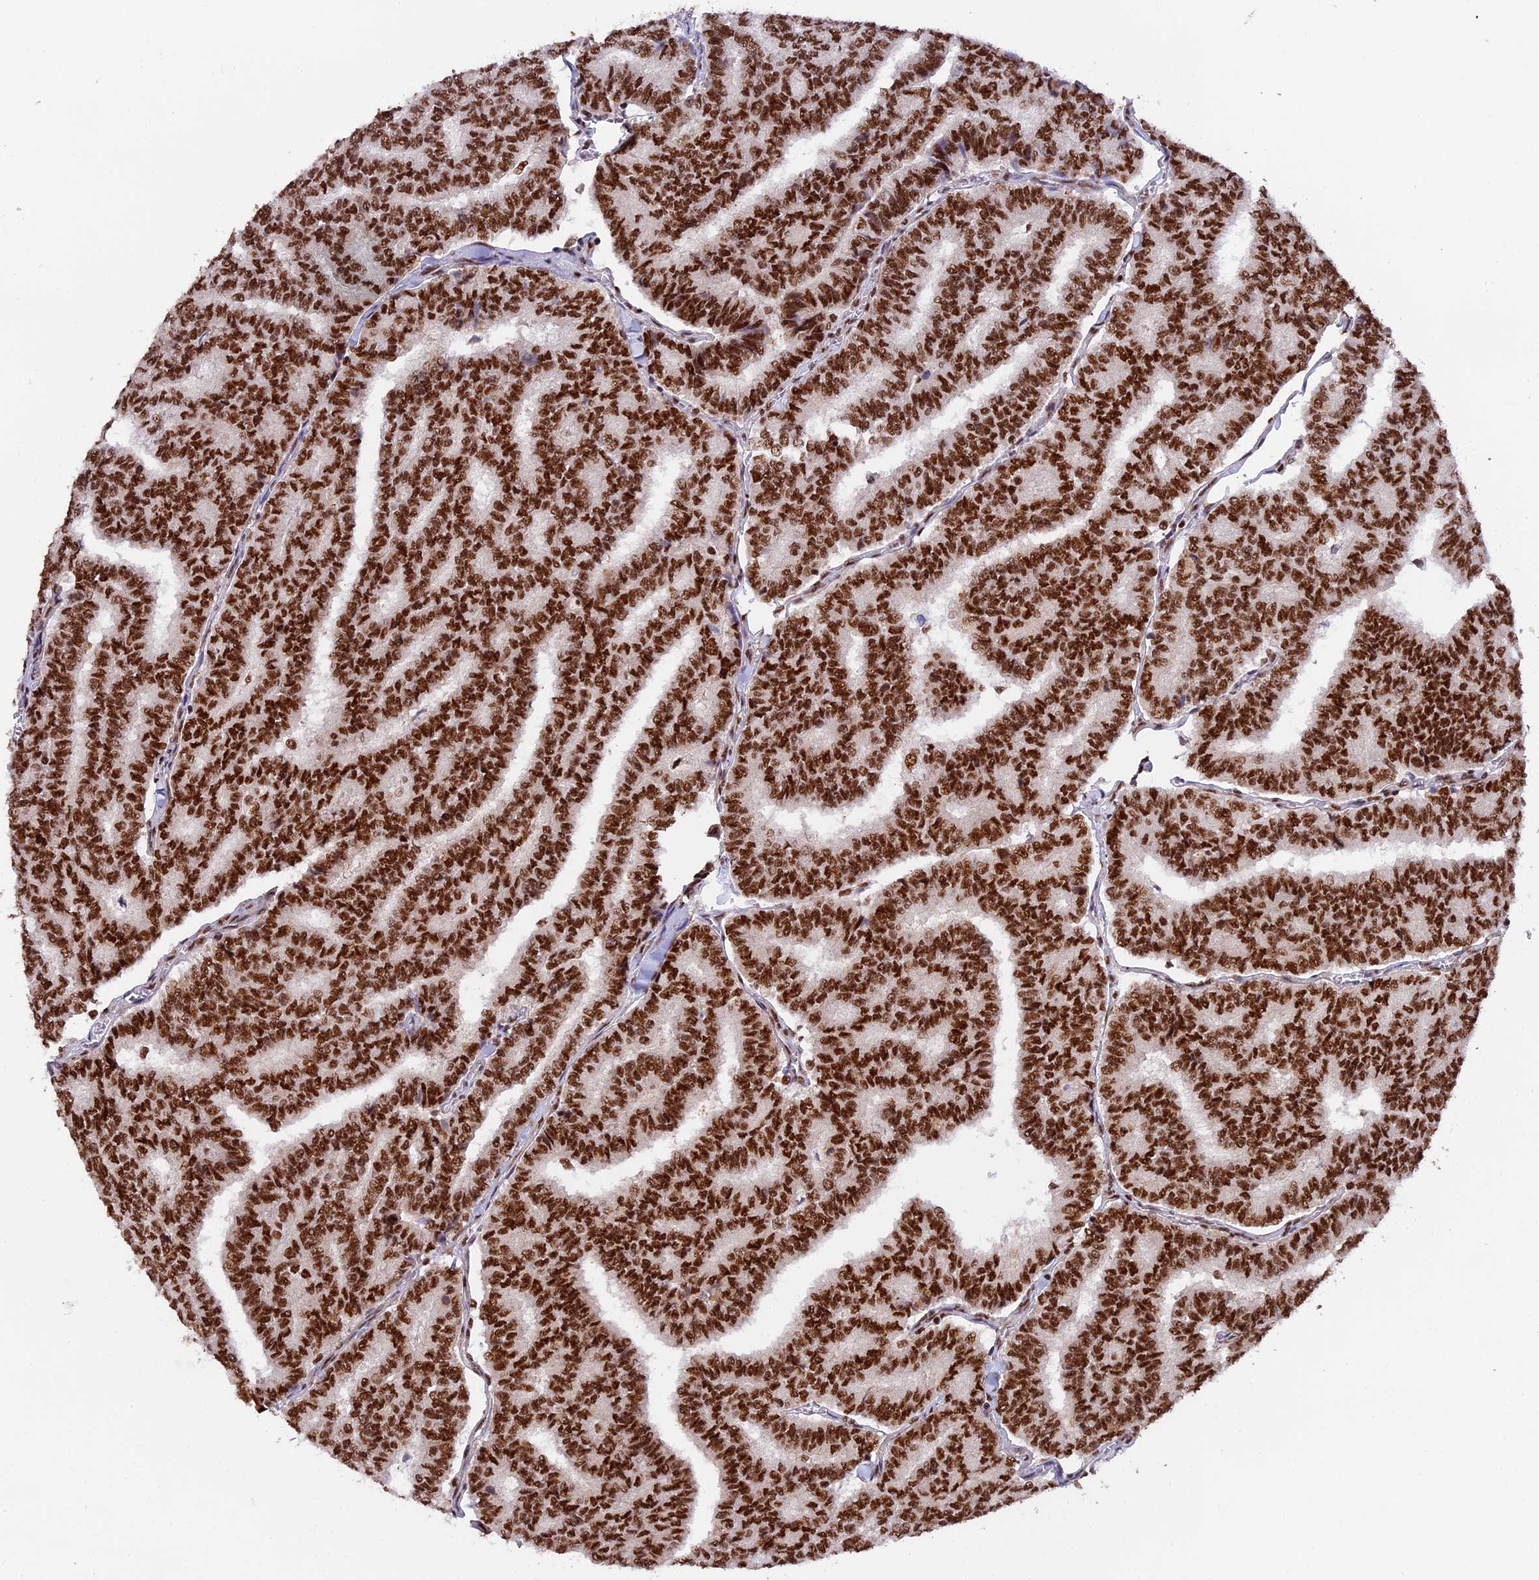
{"staining": {"intensity": "strong", "quantity": ">75%", "location": "nuclear"}, "tissue": "thyroid cancer", "cell_type": "Tumor cells", "image_type": "cancer", "snomed": [{"axis": "morphology", "description": "Papillary adenocarcinoma, NOS"}, {"axis": "topography", "description": "Thyroid gland"}], "caption": "Protein expression analysis of thyroid cancer (papillary adenocarcinoma) shows strong nuclear positivity in approximately >75% of tumor cells.", "gene": "RAMAC", "patient": {"sex": "female", "age": 35}}